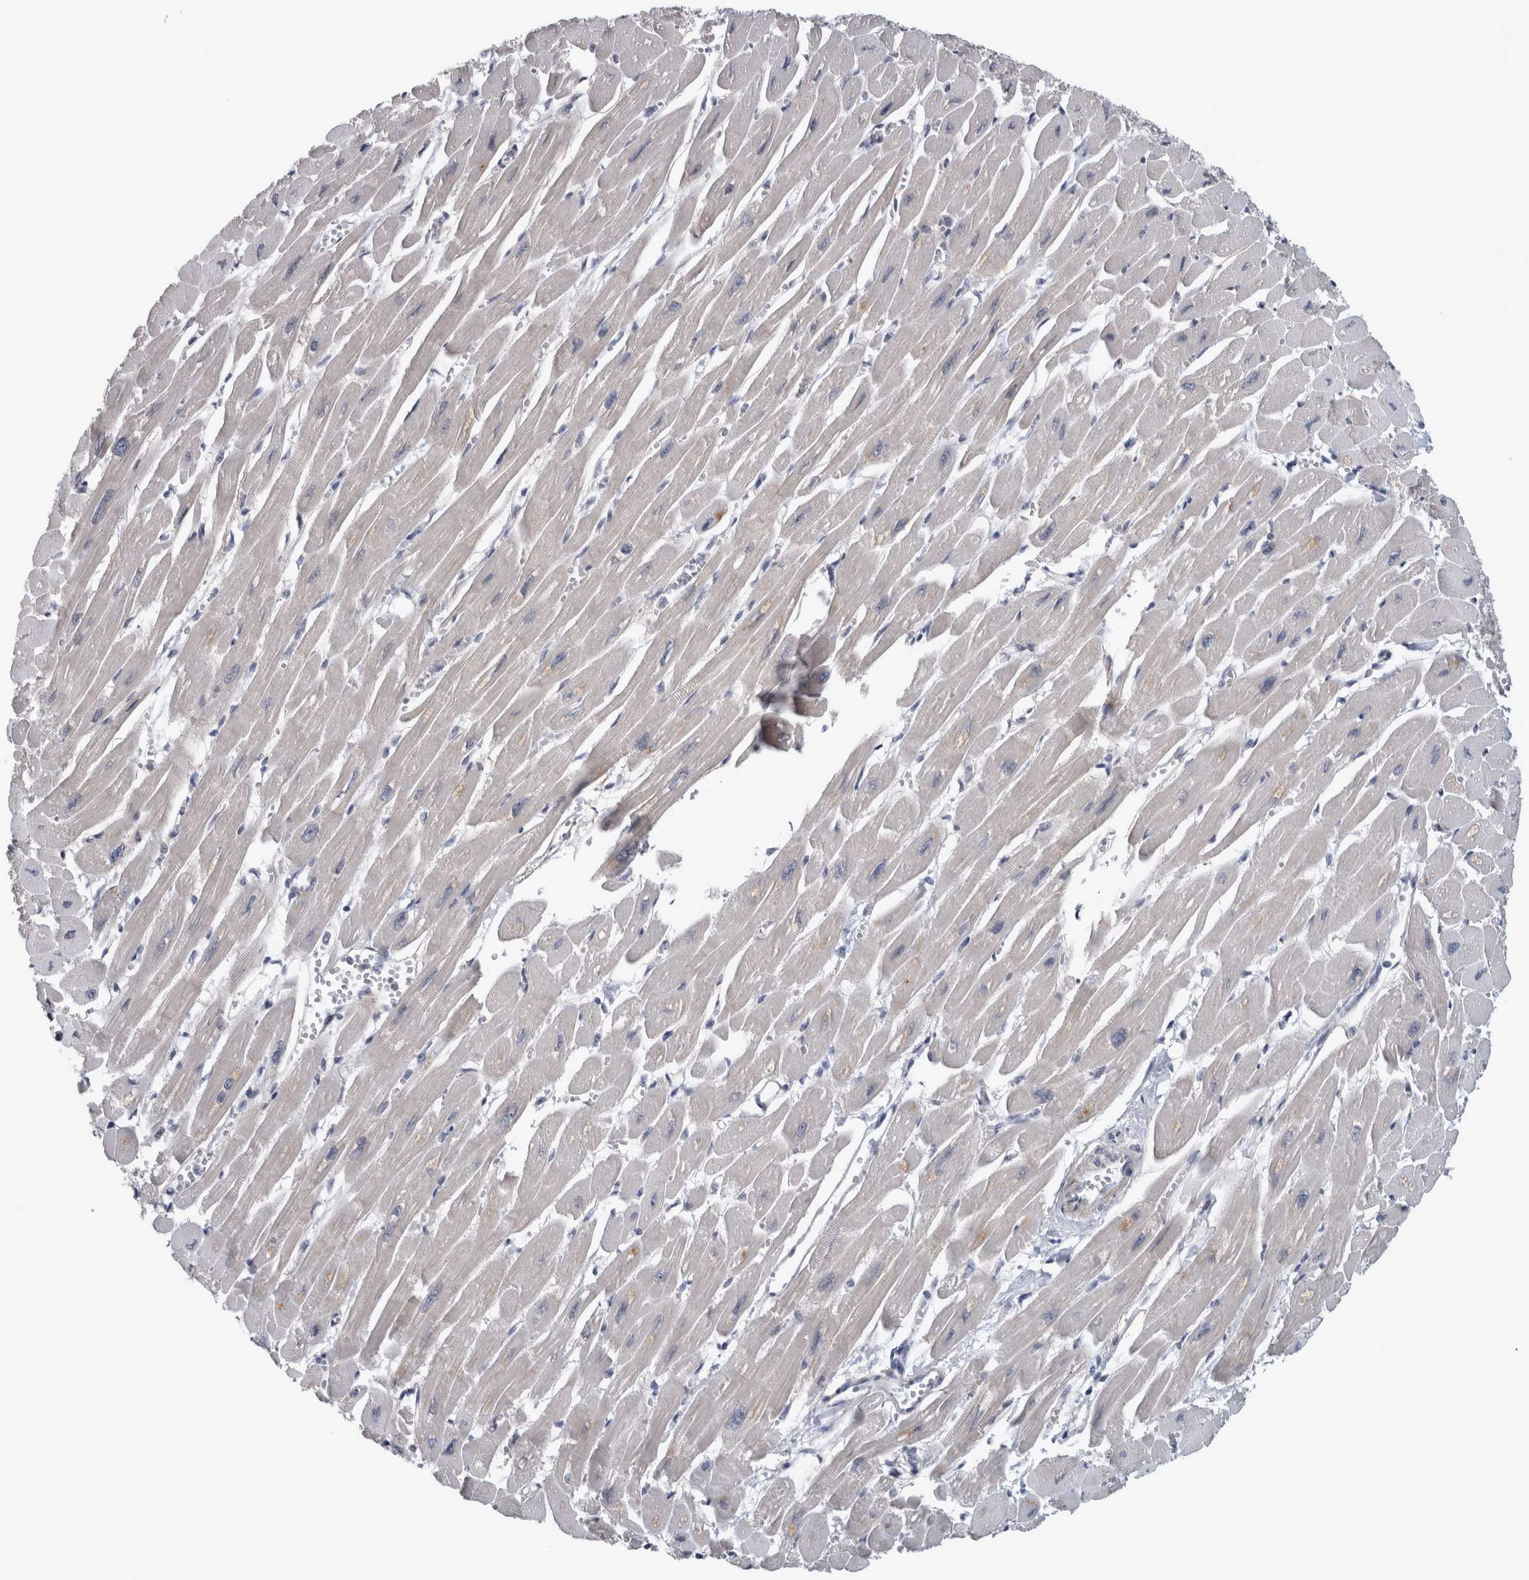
{"staining": {"intensity": "weak", "quantity": "<25%", "location": "cytoplasmic/membranous,nuclear"}, "tissue": "heart muscle", "cell_type": "Cardiomyocytes", "image_type": "normal", "snomed": [{"axis": "morphology", "description": "Normal tissue, NOS"}, {"axis": "topography", "description": "Heart"}], "caption": "DAB immunohistochemical staining of benign heart muscle exhibits no significant positivity in cardiomyocytes. (Brightfield microscopy of DAB (3,3'-diaminobenzidine) immunohistochemistry (IHC) at high magnification).", "gene": "RBM28", "patient": {"sex": "female", "age": 54}}